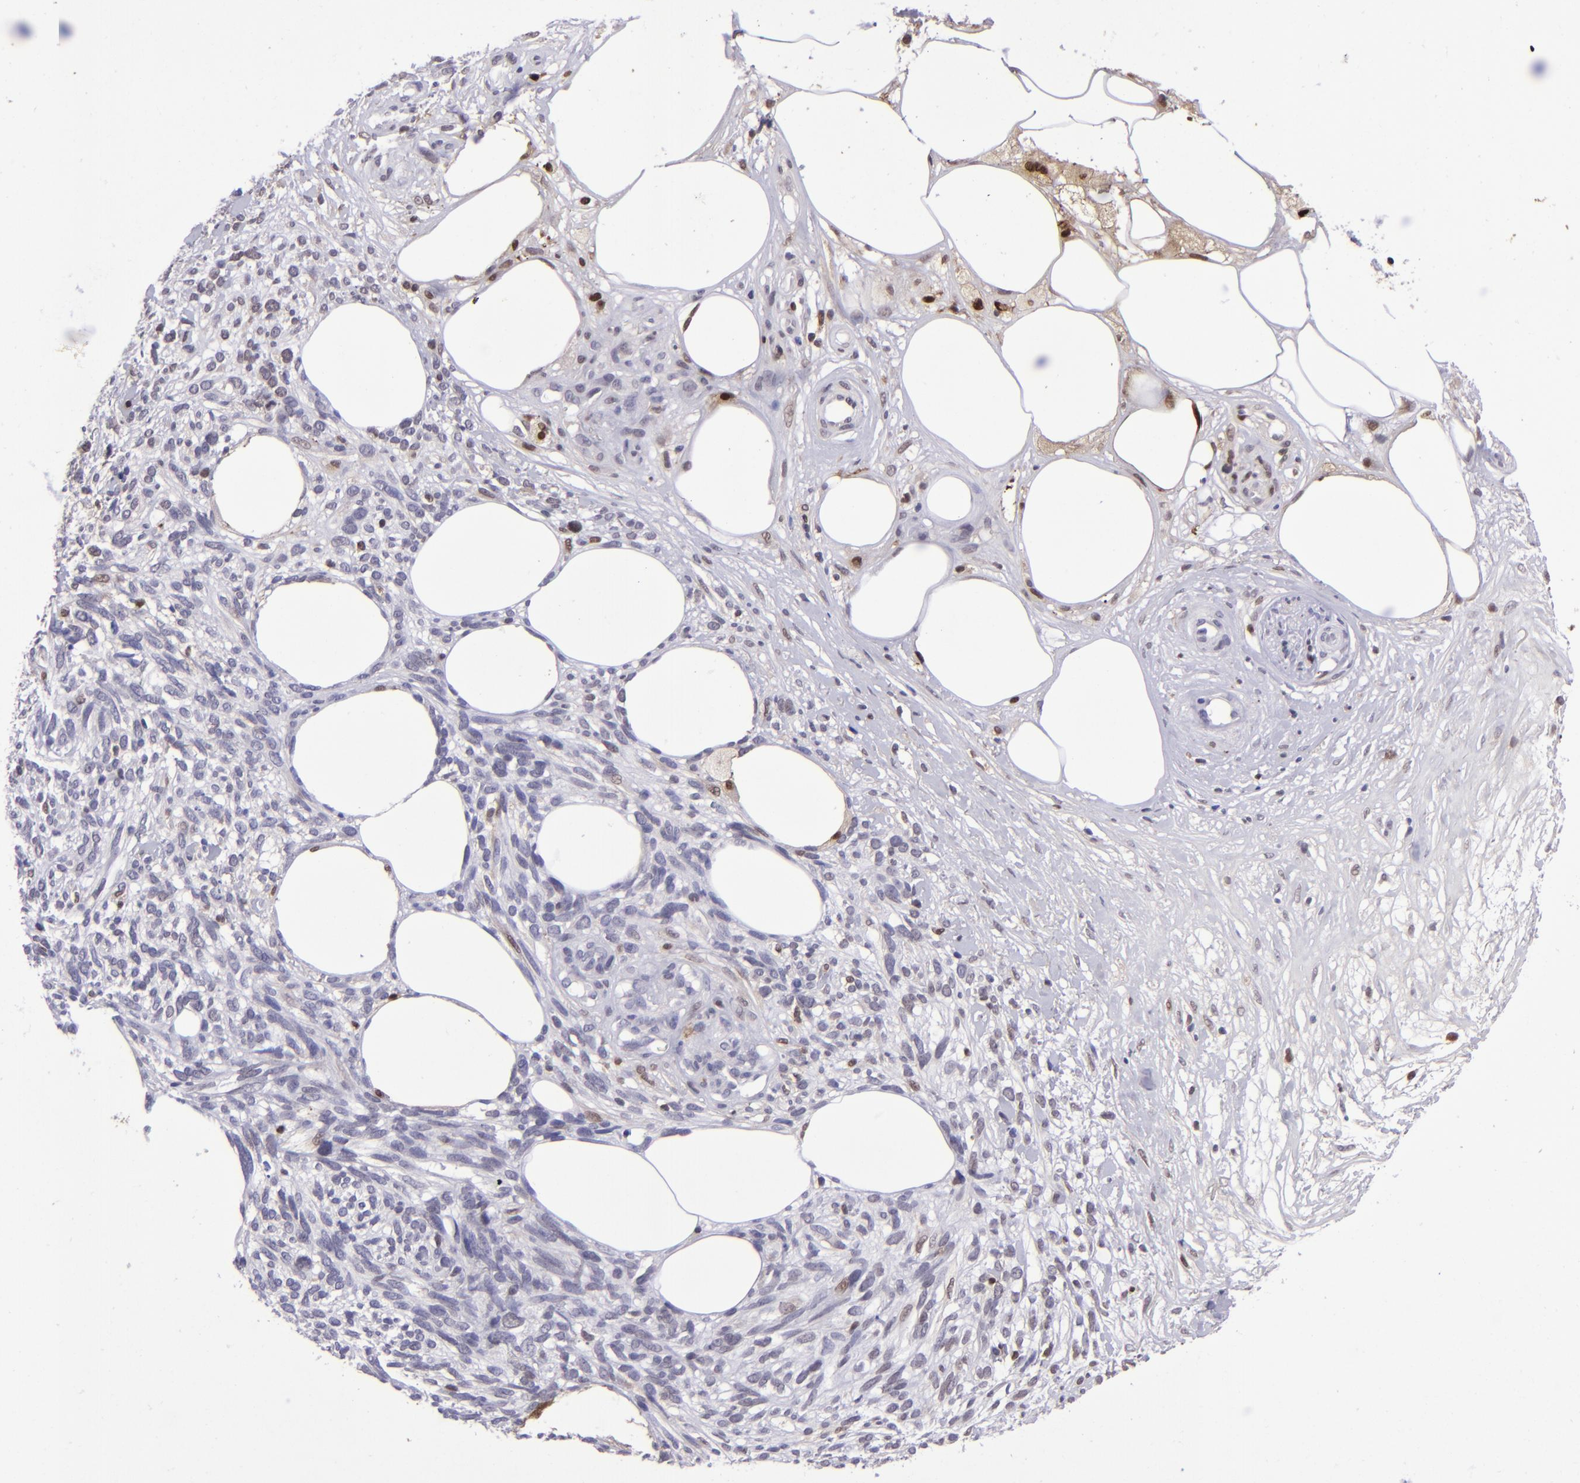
{"staining": {"intensity": "negative", "quantity": "none", "location": "none"}, "tissue": "melanoma", "cell_type": "Tumor cells", "image_type": "cancer", "snomed": [{"axis": "morphology", "description": "Malignant melanoma, NOS"}, {"axis": "topography", "description": "Skin"}], "caption": "This histopathology image is of melanoma stained with IHC to label a protein in brown with the nuclei are counter-stained blue. There is no staining in tumor cells. The staining was performed using DAB (3,3'-diaminobenzidine) to visualize the protein expression in brown, while the nuclei were stained in blue with hematoxylin (Magnification: 20x).", "gene": "TYMP", "patient": {"sex": "female", "age": 85}}